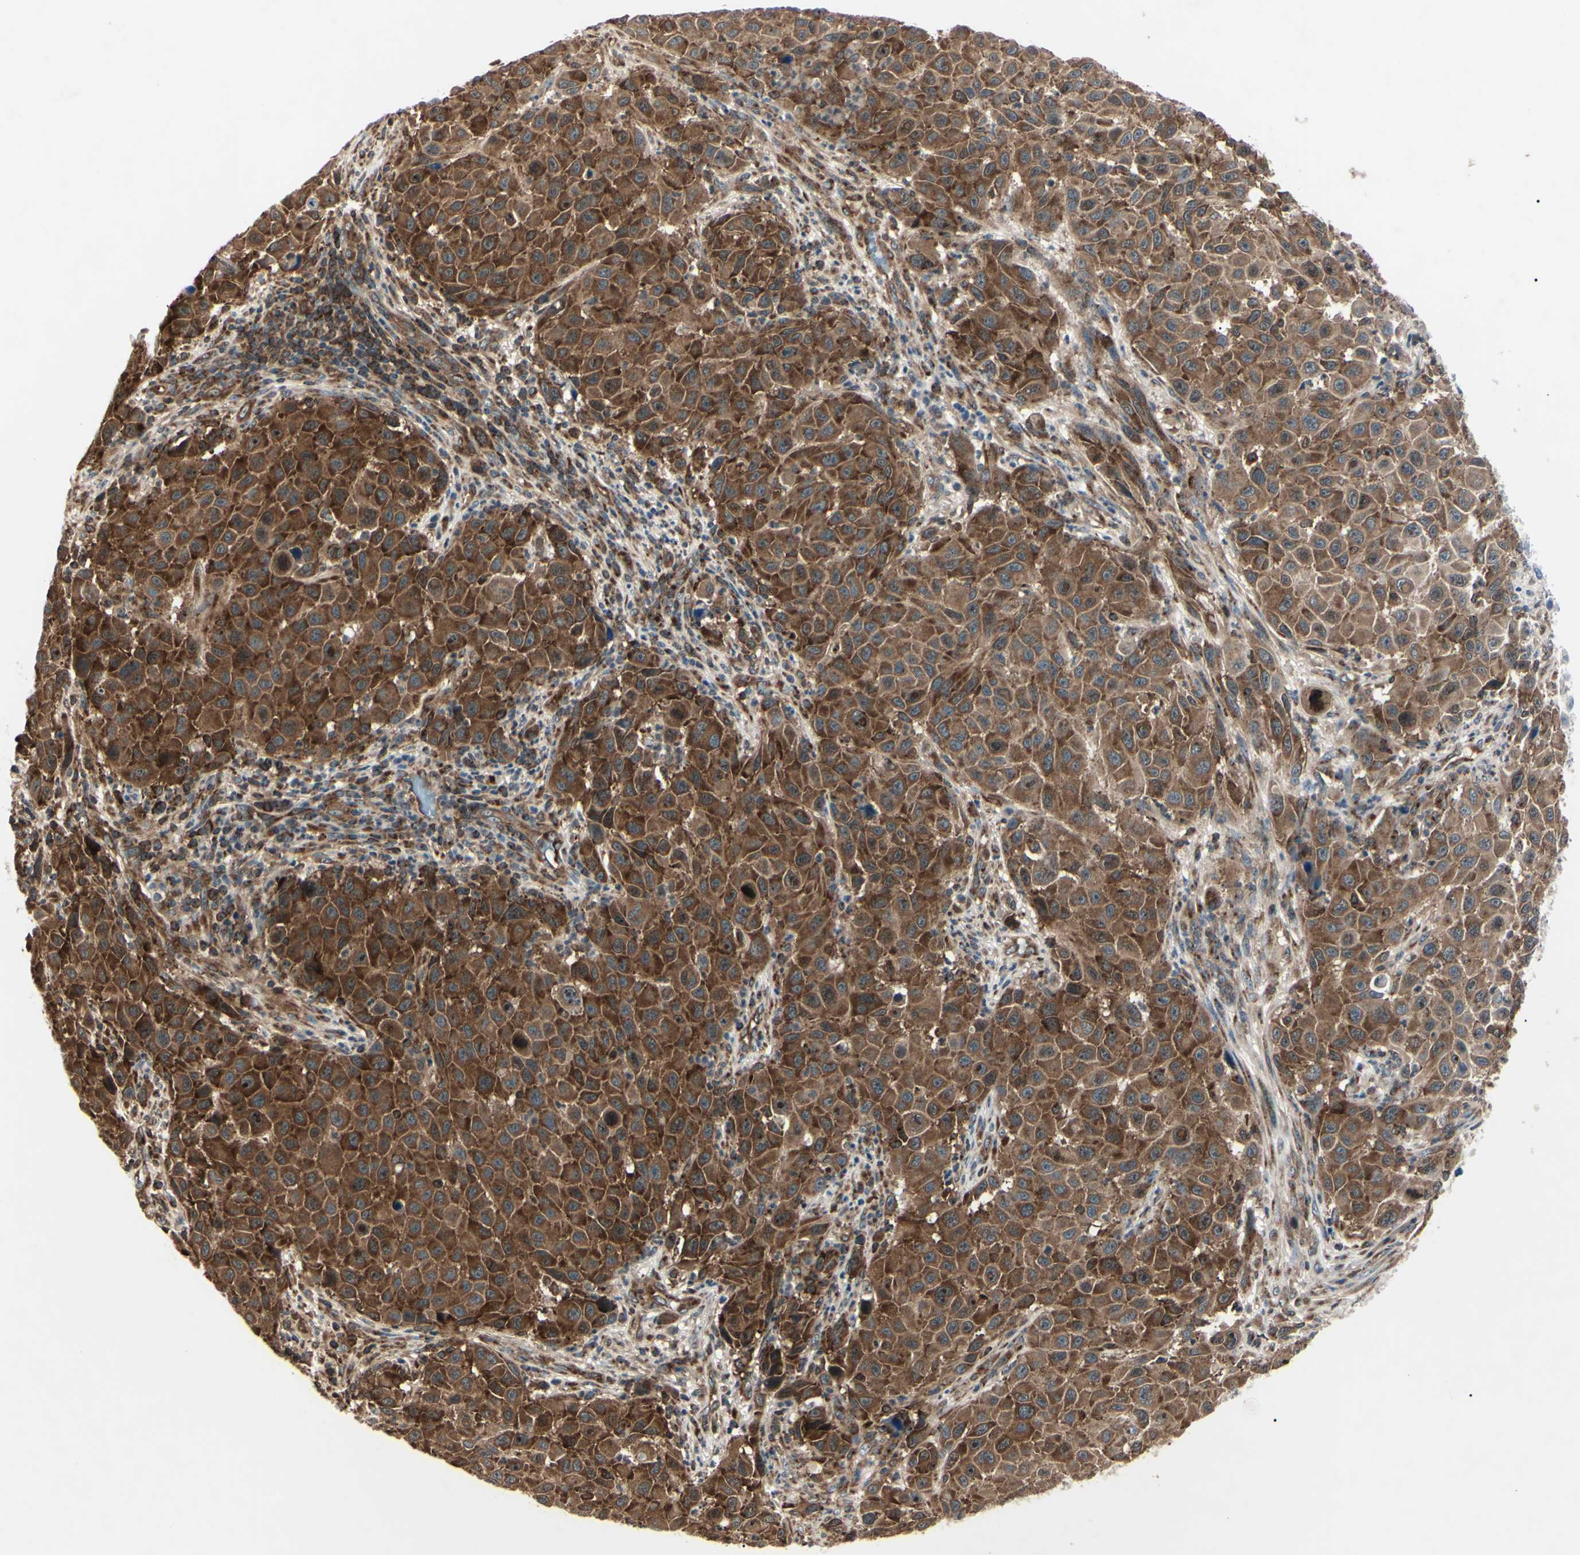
{"staining": {"intensity": "strong", "quantity": ">75%", "location": "cytoplasmic/membranous"}, "tissue": "melanoma", "cell_type": "Tumor cells", "image_type": "cancer", "snomed": [{"axis": "morphology", "description": "Malignant melanoma, Metastatic site"}, {"axis": "topography", "description": "Lymph node"}], "caption": "Immunohistochemical staining of melanoma shows strong cytoplasmic/membranous protein staining in about >75% of tumor cells.", "gene": "MAPRE1", "patient": {"sex": "male", "age": 61}}